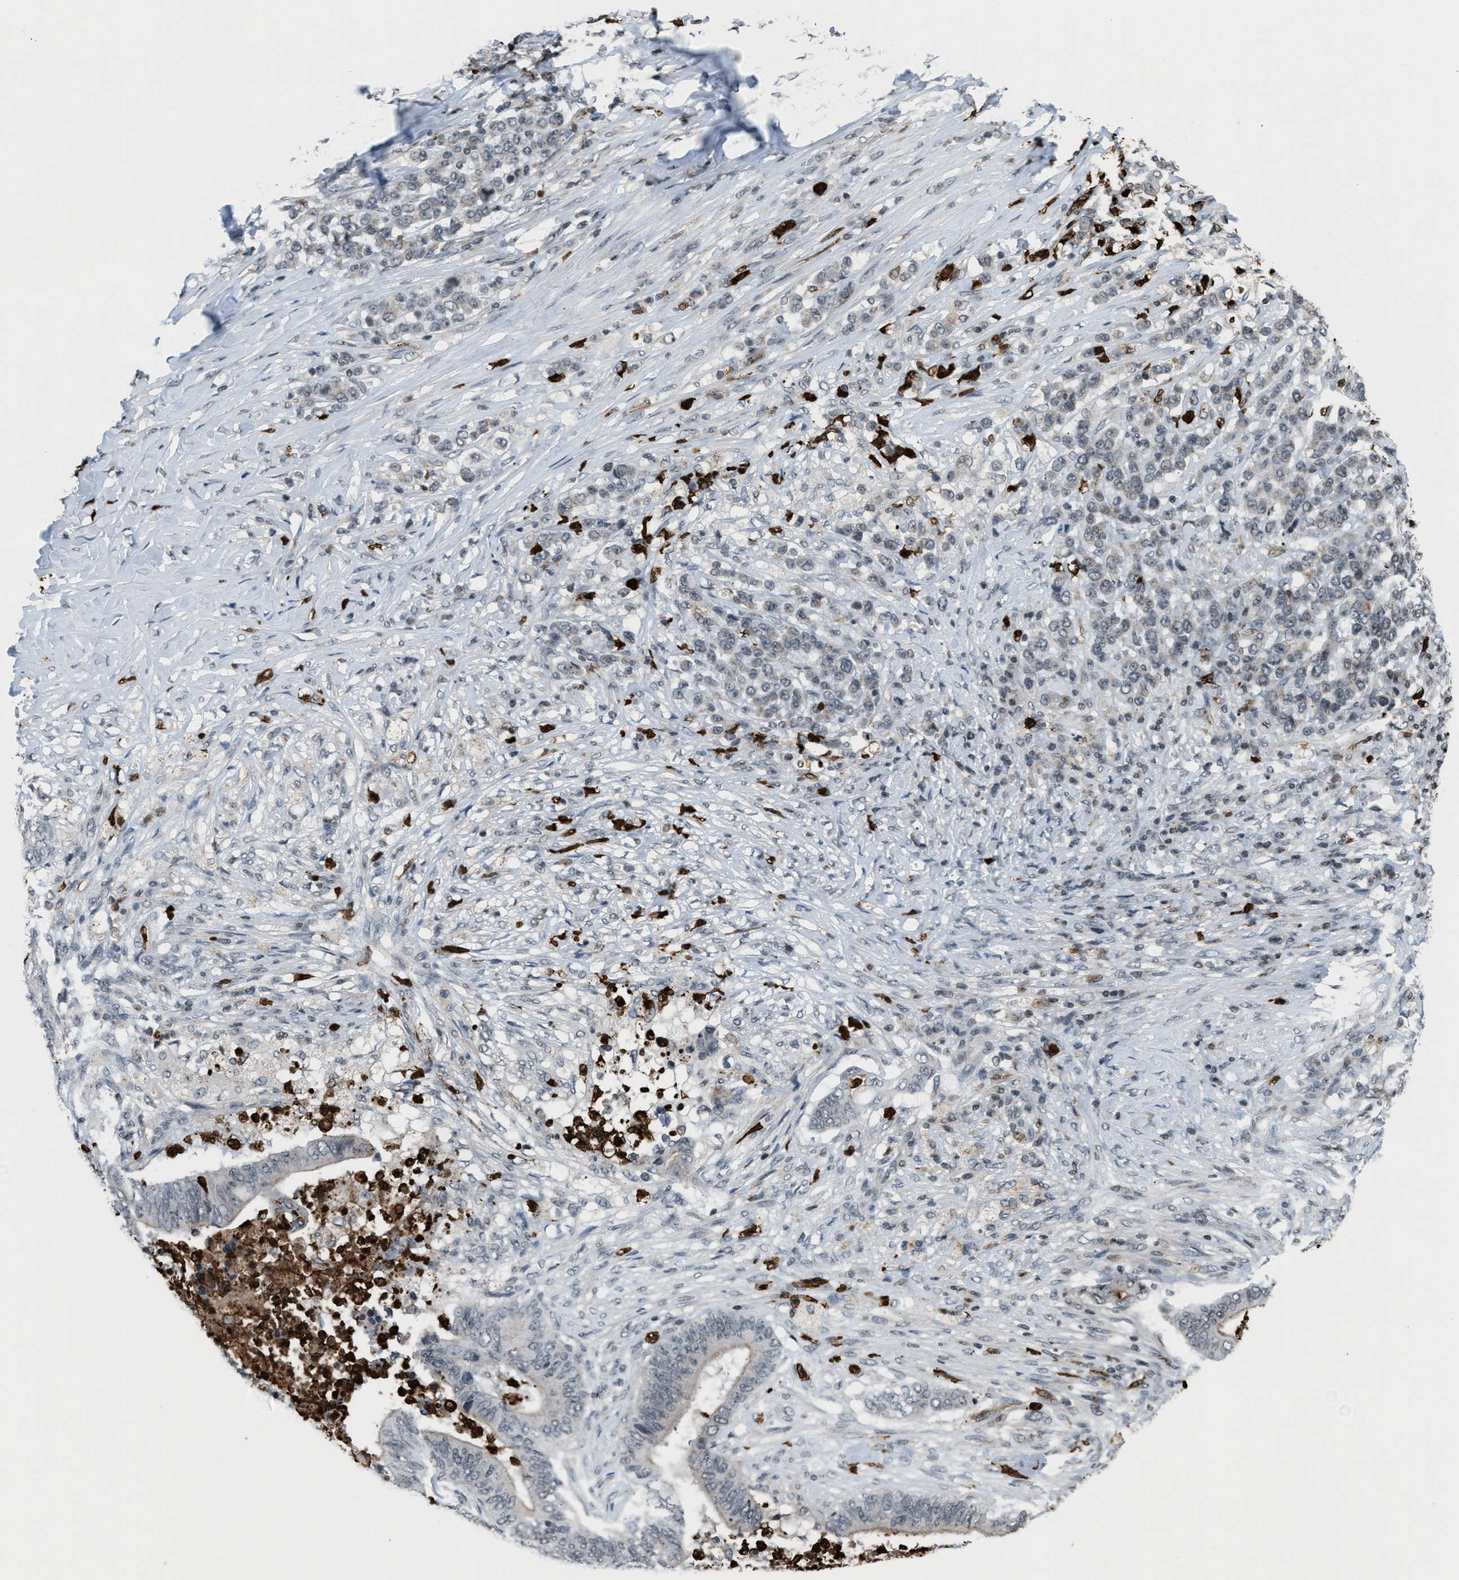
{"staining": {"intensity": "moderate", "quantity": "<25%", "location": "cytoplasmic/membranous"}, "tissue": "stomach cancer", "cell_type": "Tumor cells", "image_type": "cancer", "snomed": [{"axis": "morphology", "description": "Adenocarcinoma, NOS"}, {"axis": "topography", "description": "Stomach"}], "caption": "Protein analysis of stomach cancer tissue demonstrates moderate cytoplasmic/membranous positivity in approximately <25% of tumor cells.", "gene": "PRUNE2", "patient": {"sex": "female", "age": 73}}